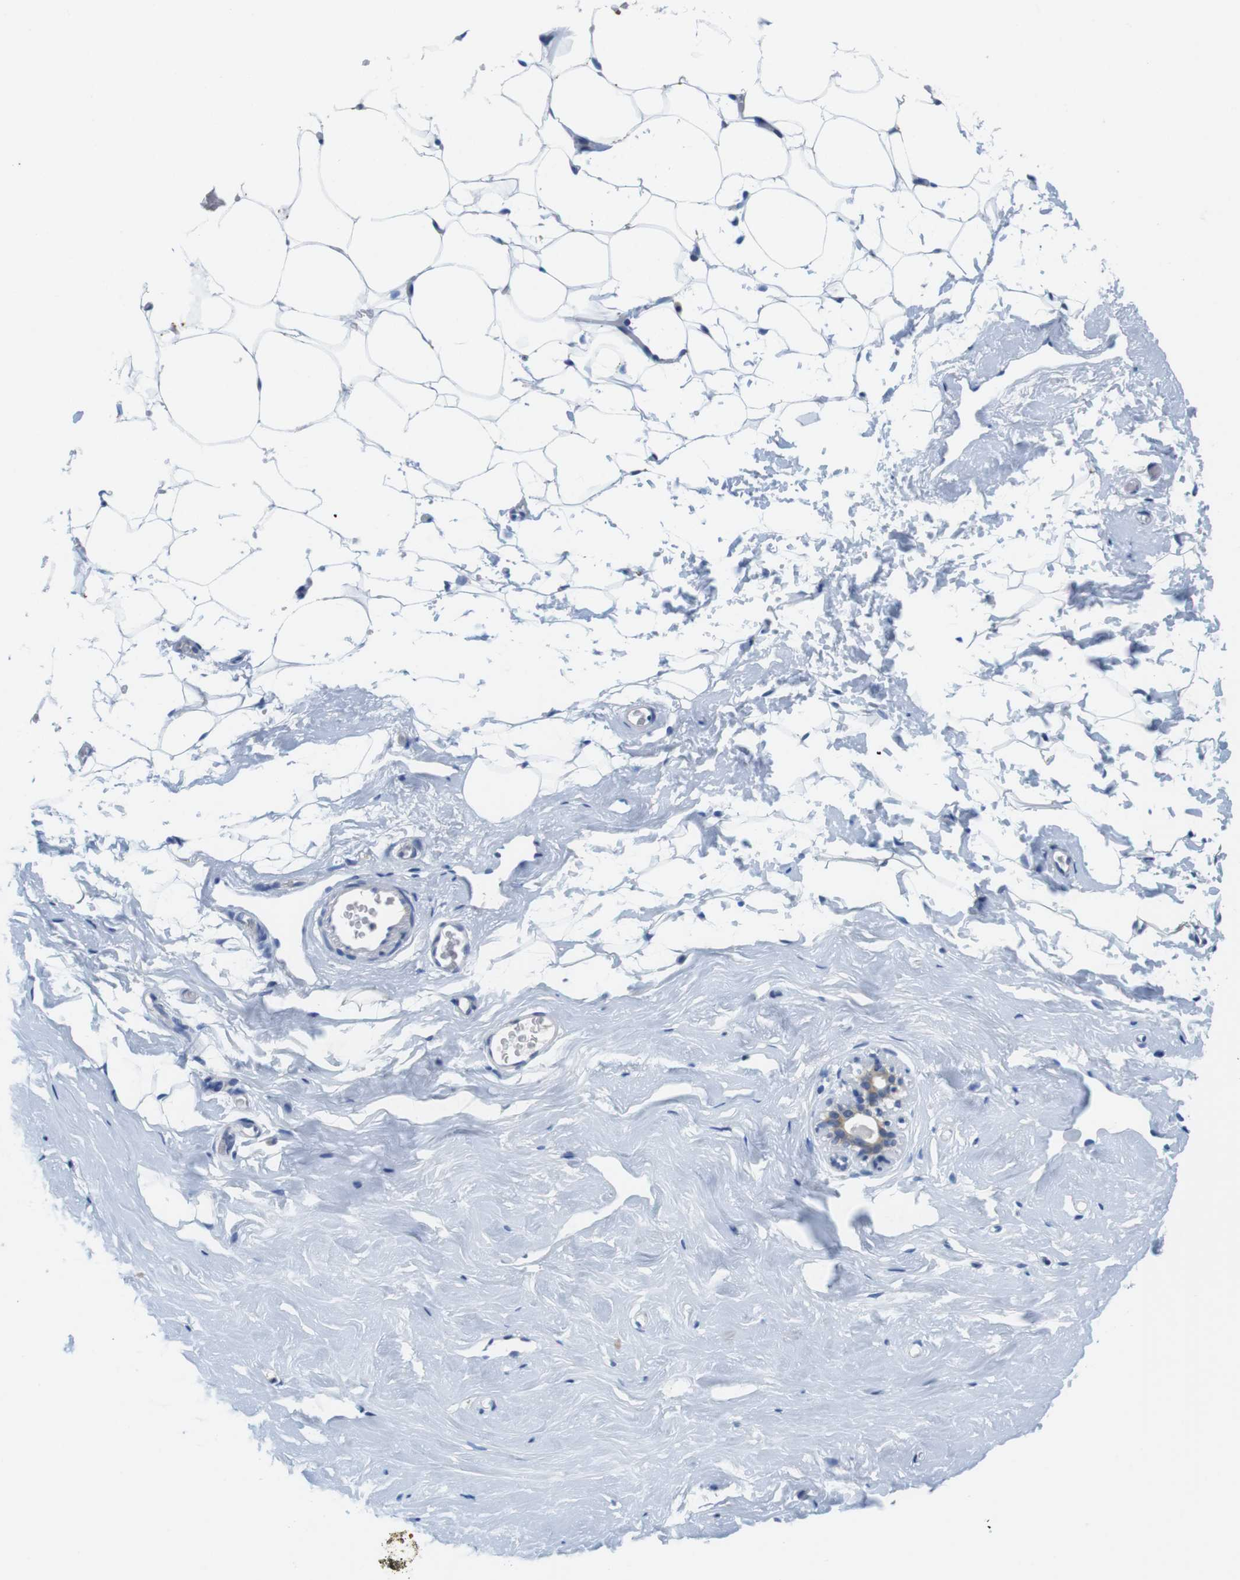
{"staining": {"intensity": "negative", "quantity": "none", "location": "none"}, "tissue": "breast", "cell_type": "Adipocytes", "image_type": "normal", "snomed": [{"axis": "morphology", "description": "Normal tissue, NOS"}, {"axis": "topography", "description": "Breast"}], "caption": "Protein analysis of unremarkable breast exhibits no significant positivity in adipocytes. (DAB immunohistochemistry visualized using brightfield microscopy, high magnification).", "gene": "CNGA2", "patient": {"sex": "female", "age": 75}}